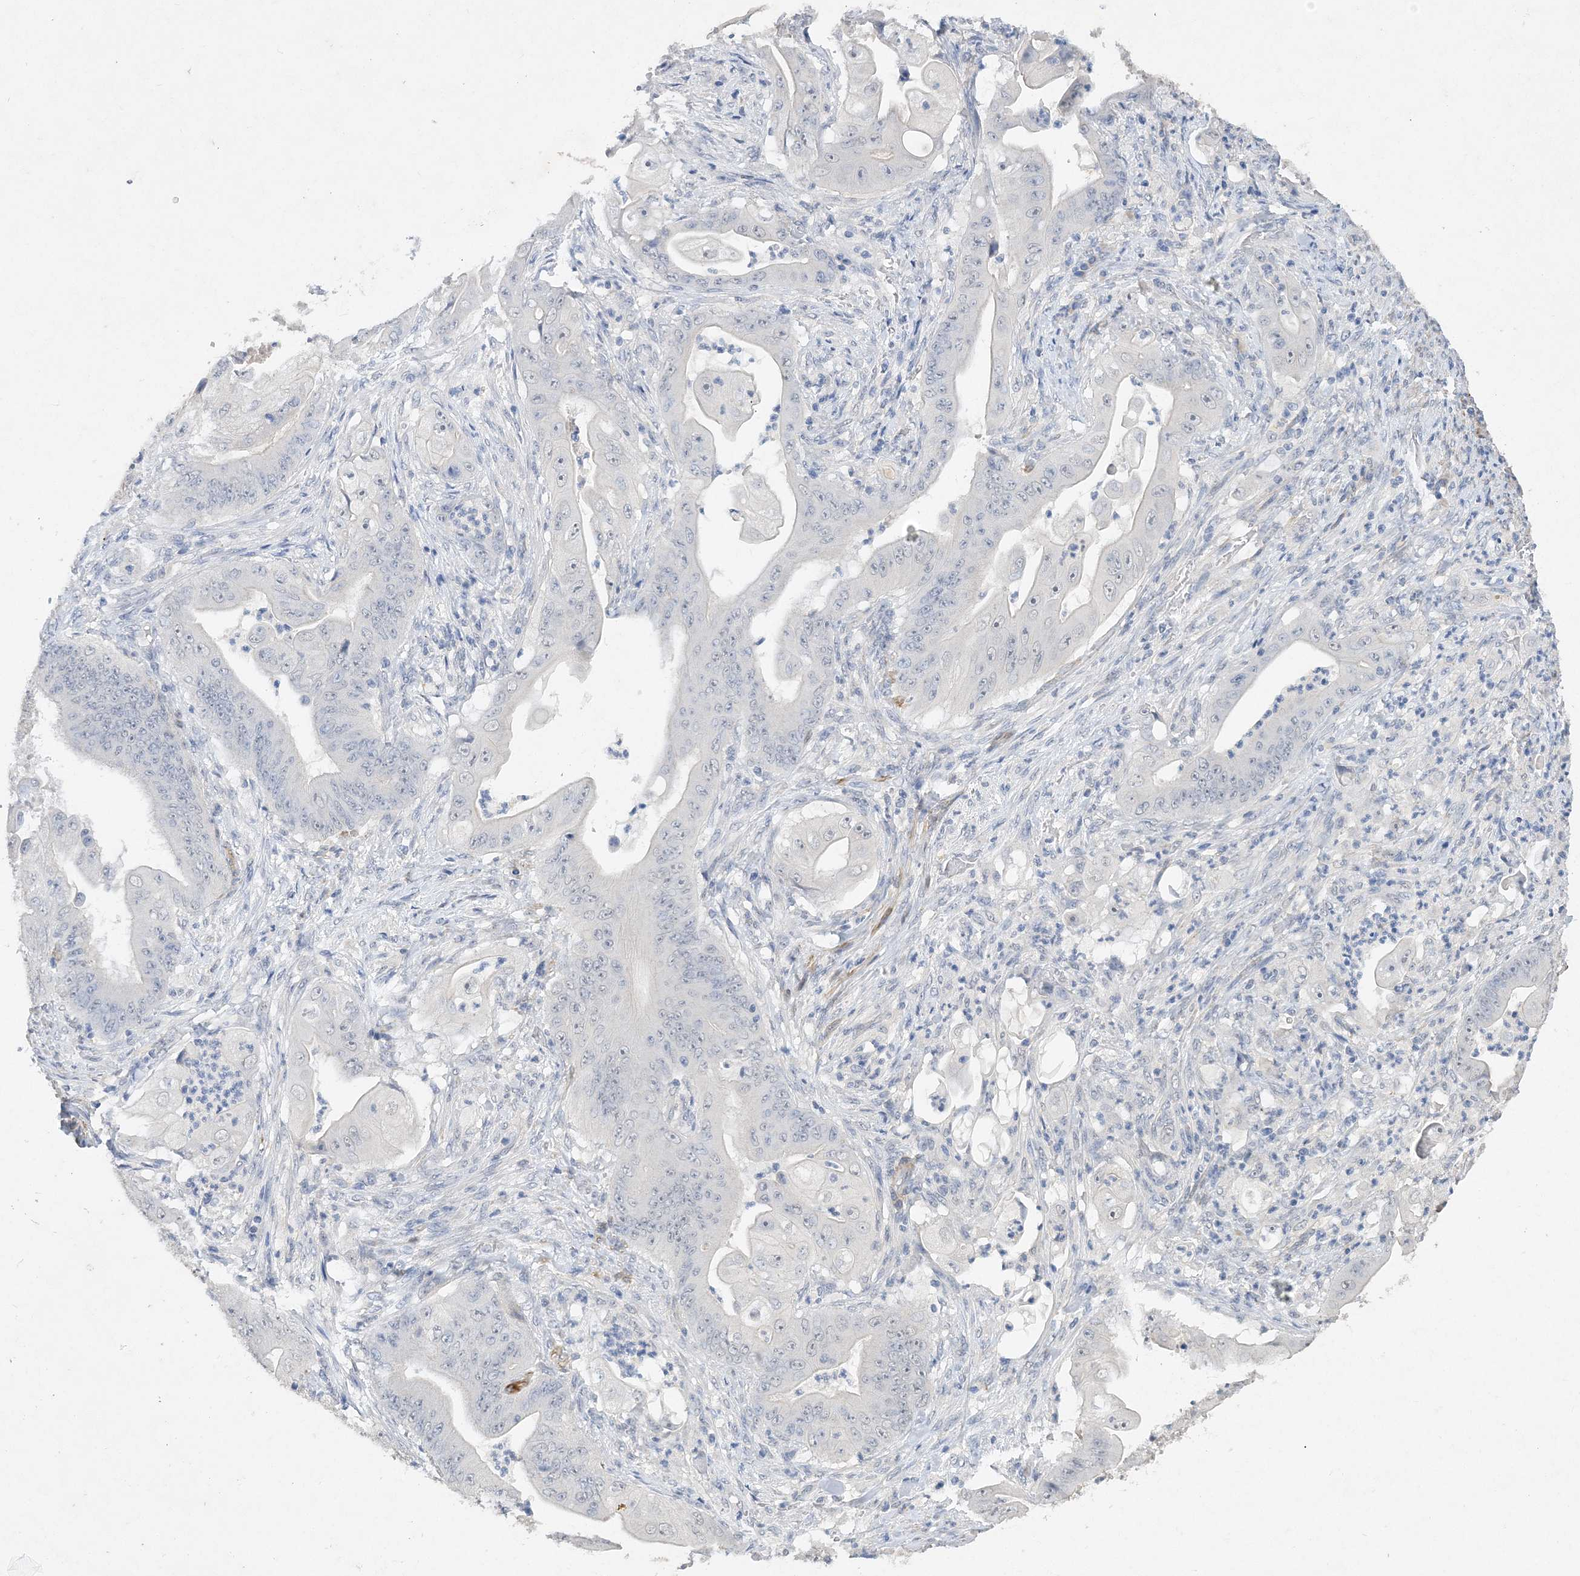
{"staining": {"intensity": "negative", "quantity": "none", "location": "none"}, "tissue": "stomach cancer", "cell_type": "Tumor cells", "image_type": "cancer", "snomed": [{"axis": "morphology", "description": "Adenocarcinoma, NOS"}, {"axis": "topography", "description": "Stomach"}], "caption": "Tumor cells show no significant expression in adenocarcinoma (stomach). (Brightfield microscopy of DAB (3,3'-diaminobenzidine) IHC at high magnification).", "gene": "C11orf58", "patient": {"sex": "female", "age": 73}}